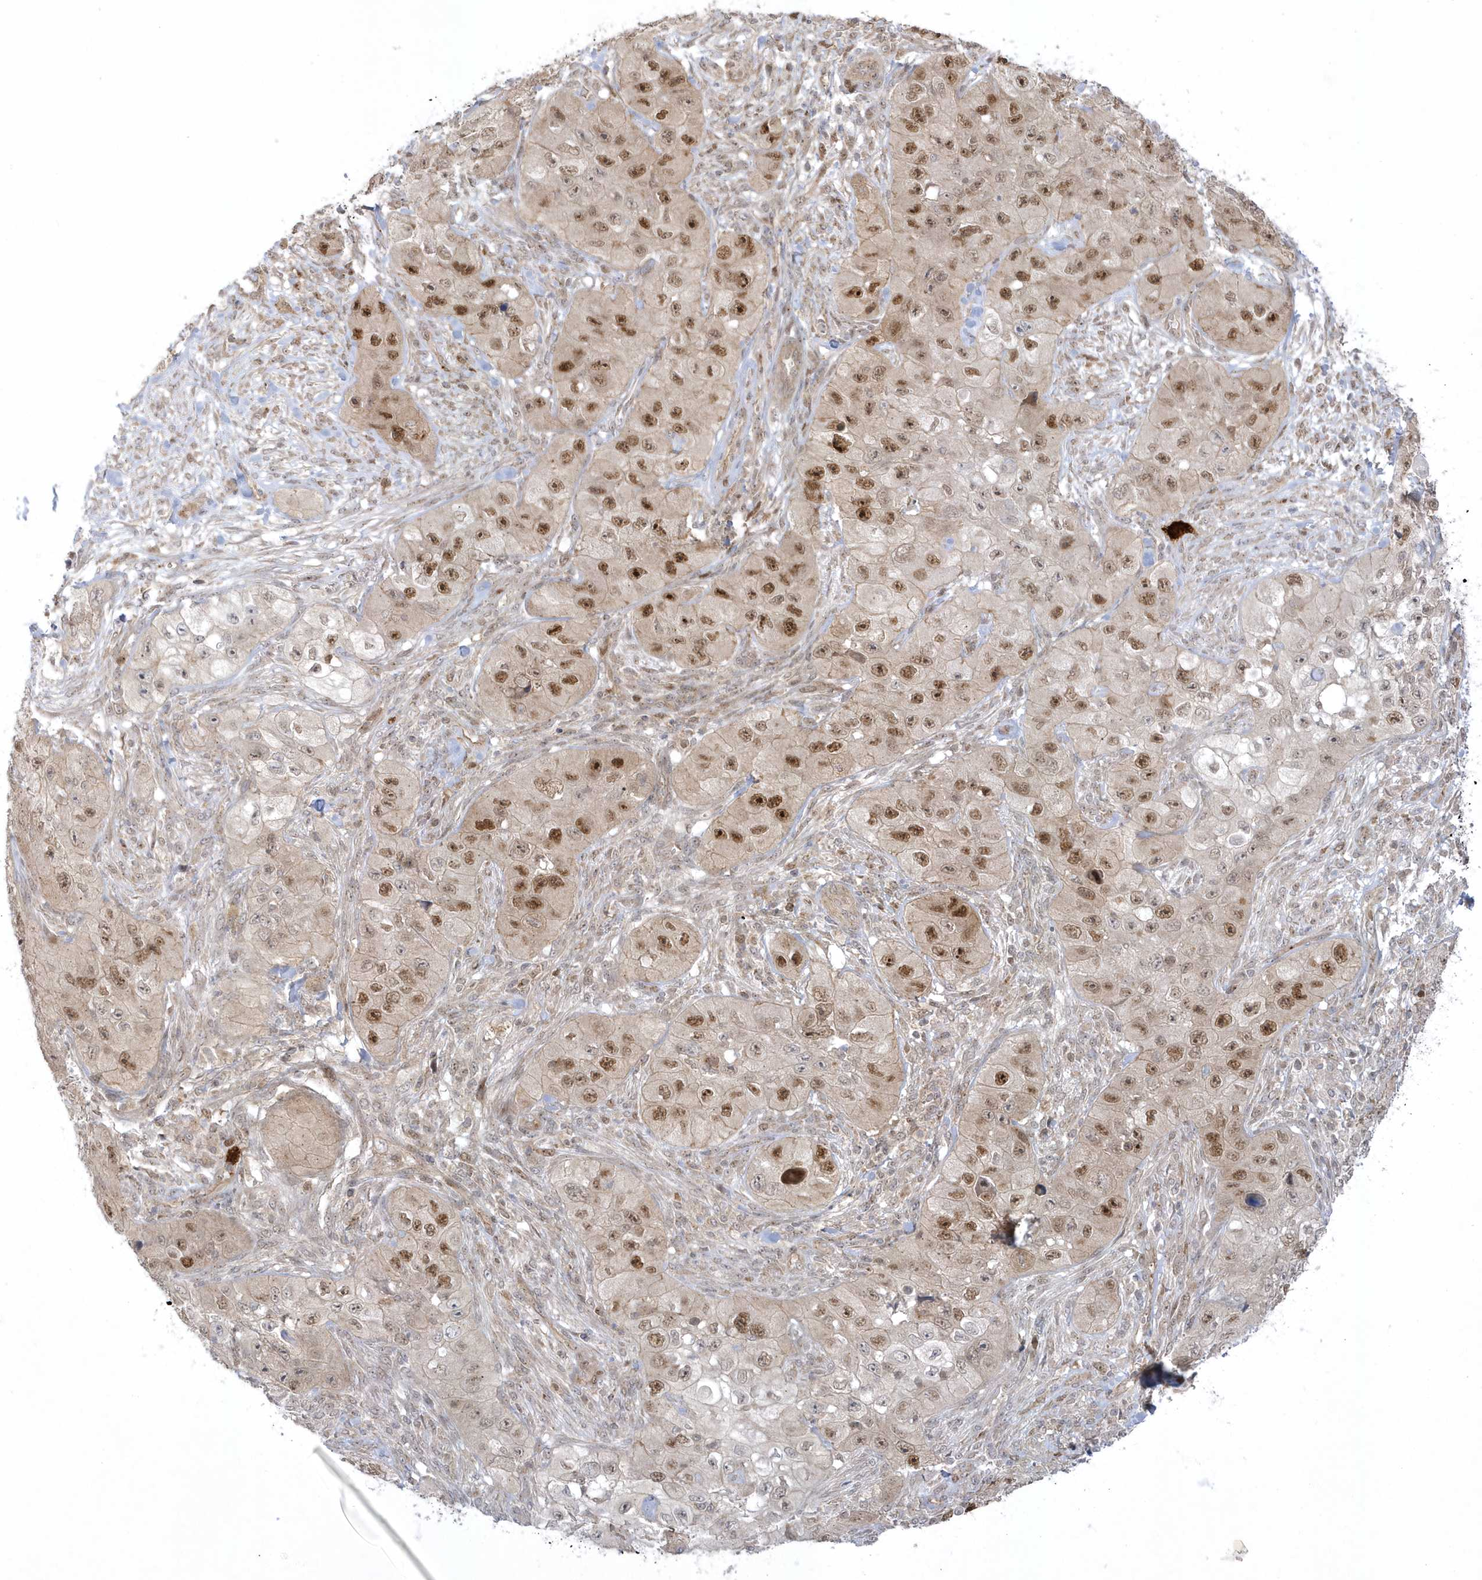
{"staining": {"intensity": "strong", "quantity": "25%-75%", "location": "nuclear"}, "tissue": "skin cancer", "cell_type": "Tumor cells", "image_type": "cancer", "snomed": [{"axis": "morphology", "description": "Squamous cell carcinoma, NOS"}, {"axis": "topography", "description": "Skin"}, {"axis": "topography", "description": "Subcutis"}], "caption": "Immunohistochemistry histopathology image of neoplastic tissue: skin squamous cell carcinoma stained using immunohistochemistry demonstrates high levels of strong protein expression localized specifically in the nuclear of tumor cells, appearing as a nuclear brown color.", "gene": "NAF1", "patient": {"sex": "male", "age": 73}}